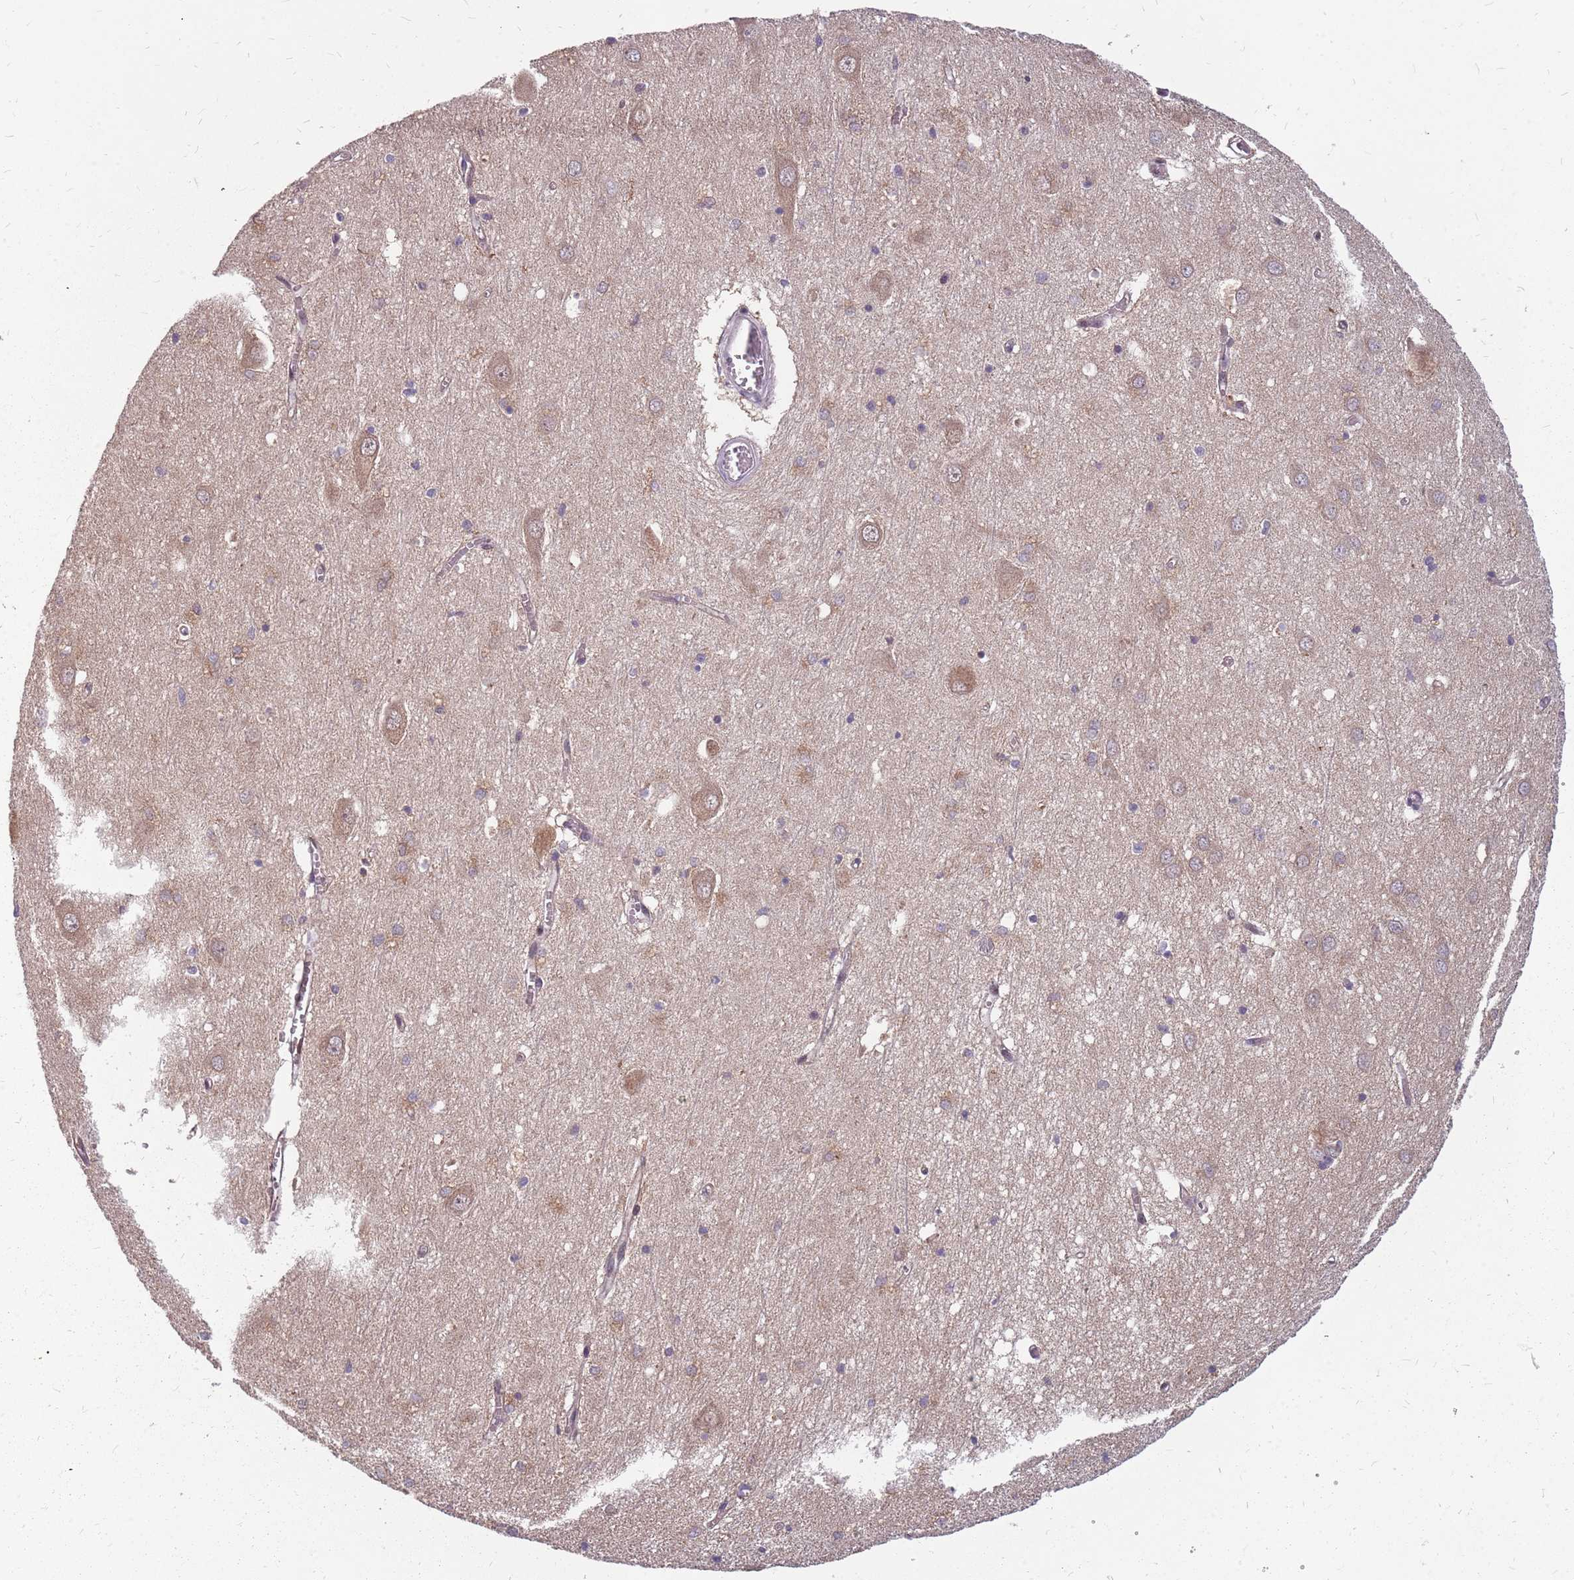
{"staining": {"intensity": "negative", "quantity": "none", "location": "none"}, "tissue": "hippocampus", "cell_type": "Glial cells", "image_type": "normal", "snomed": [{"axis": "morphology", "description": "Normal tissue, NOS"}, {"axis": "topography", "description": "Hippocampus"}], "caption": "Immunohistochemical staining of normal hippocampus demonstrates no significant staining in glial cells. (Immunohistochemistry, brightfield microscopy, high magnification).", "gene": "NME4", "patient": {"sex": "male", "age": 70}}